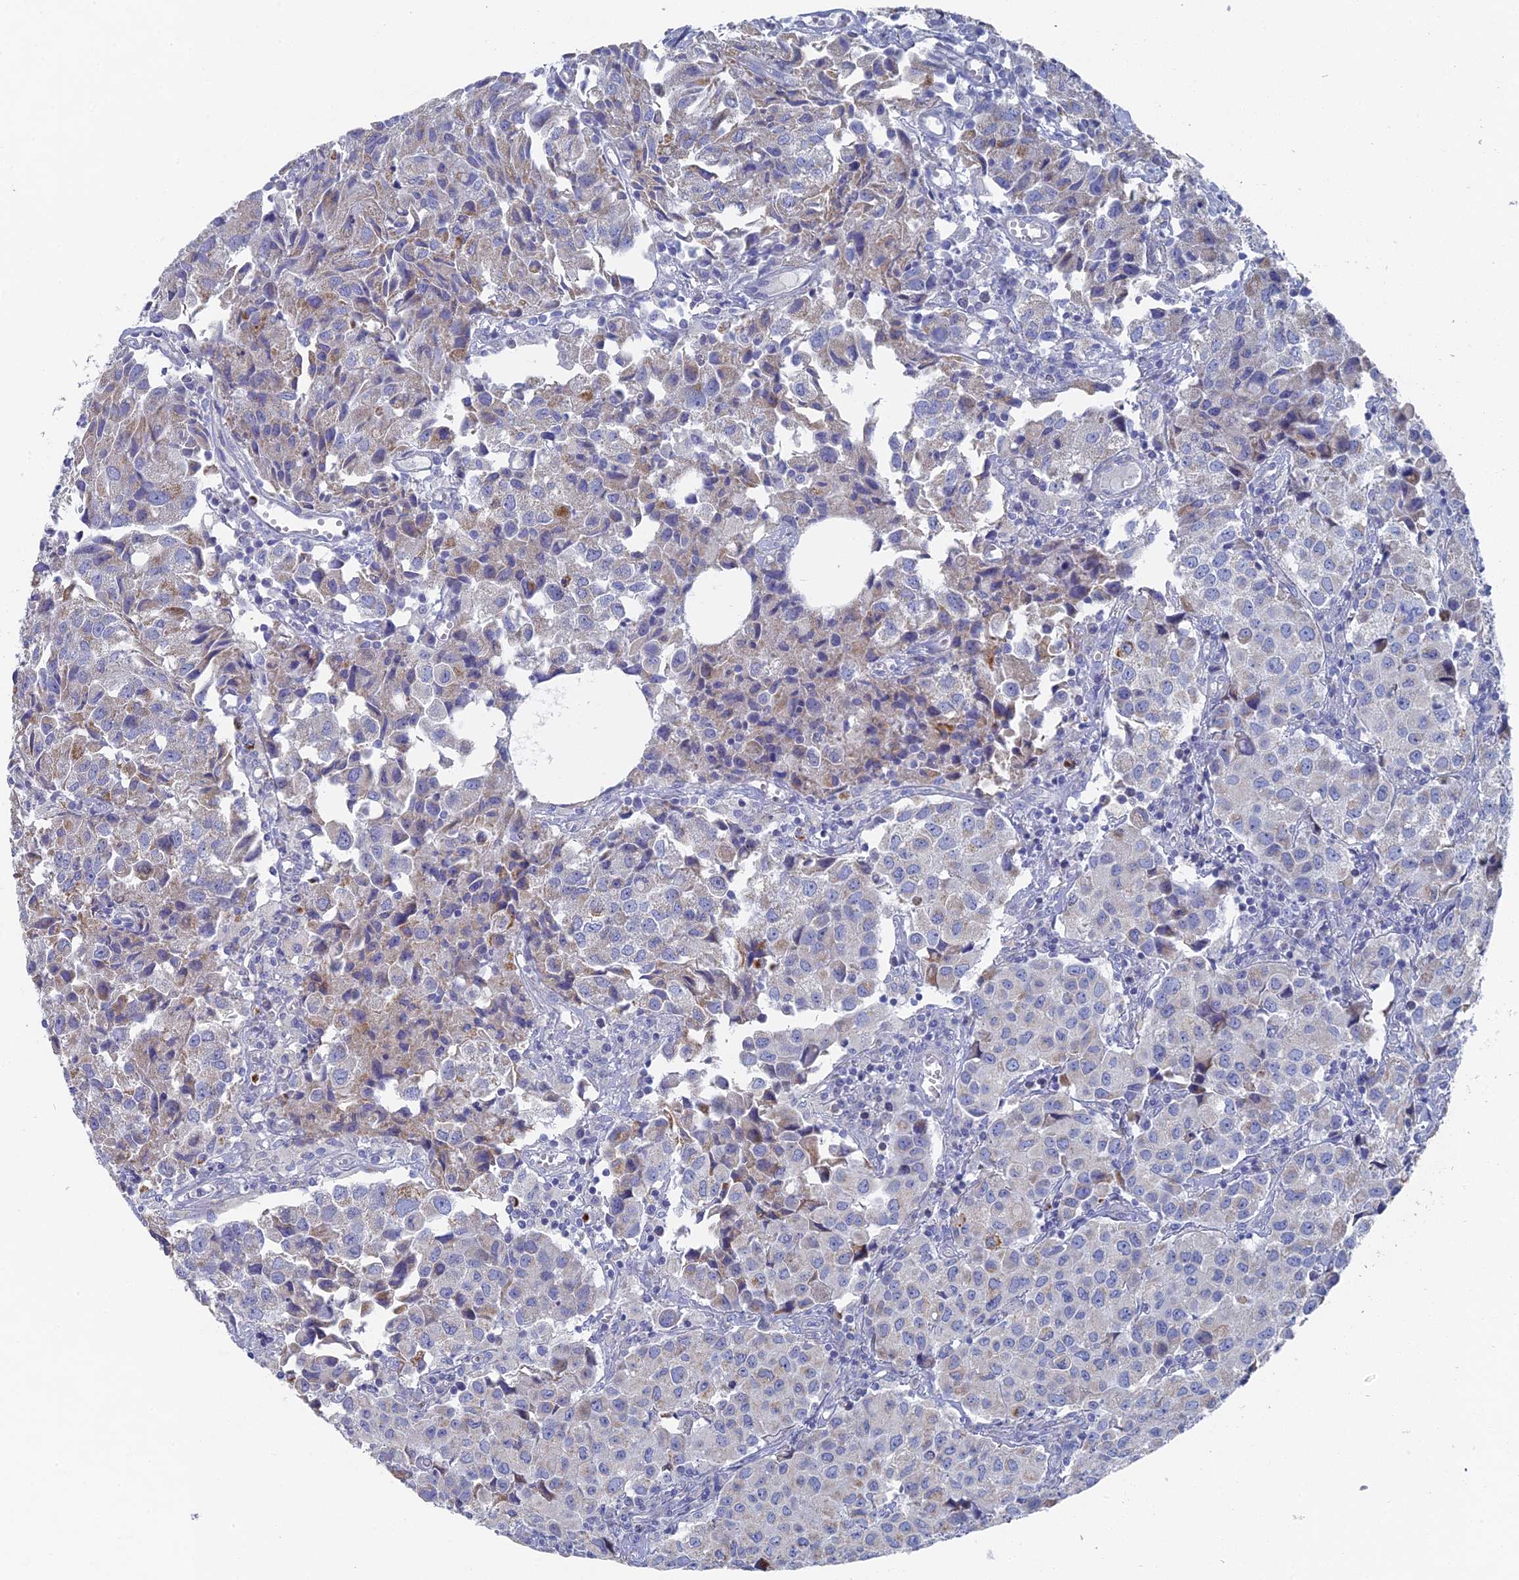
{"staining": {"intensity": "moderate", "quantity": "25%-75%", "location": "cytoplasmic/membranous"}, "tissue": "urothelial cancer", "cell_type": "Tumor cells", "image_type": "cancer", "snomed": [{"axis": "morphology", "description": "Urothelial carcinoma, High grade"}, {"axis": "topography", "description": "Urinary bladder"}], "caption": "Brown immunohistochemical staining in human high-grade urothelial carcinoma demonstrates moderate cytoplasmic/membranous expression in approximately 25%-75% of tumor cells.", "gene": "HIGD1A", "patient": {"sex": "female", "age": 75}}